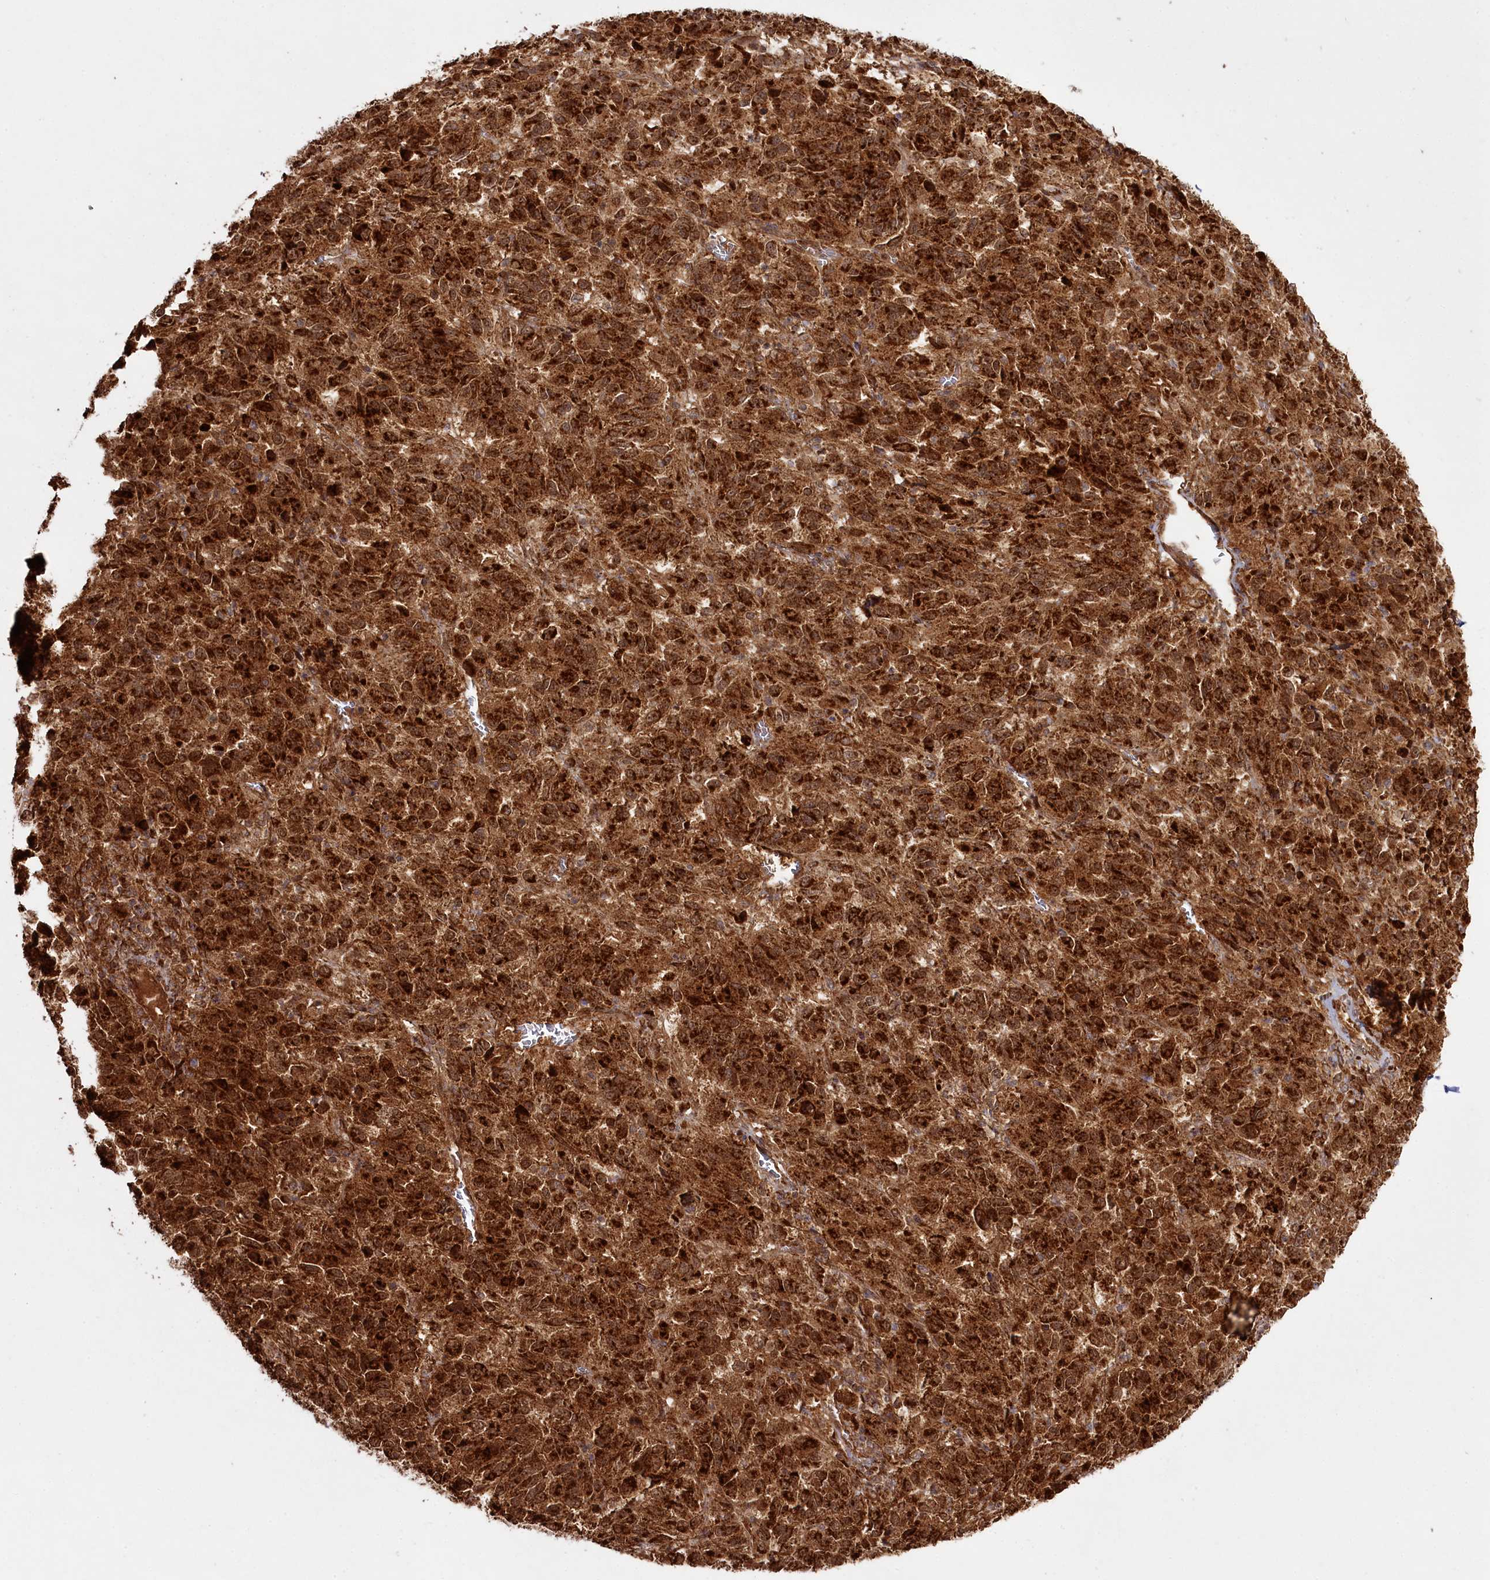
{"staining": {"intensity": "strong", "quantity": ">75%", "location": "cytoplasmic/membranous"}, "tissue": "melanoma", "cell_type": "Tumor cells", "image_type": "cancer", "snomed": [{"axis": "morphology", "description": "Malignant melanoma, Metastatic site"}, {"axis": "topography", "description": "Lung"}], "caption": "Melanoma tissue exhibits strong cytoplasmic/membranous staining in approximately >75% of tumor cells", "gene": "REXO2", "patient": {"sex": "male", "age": 64}}